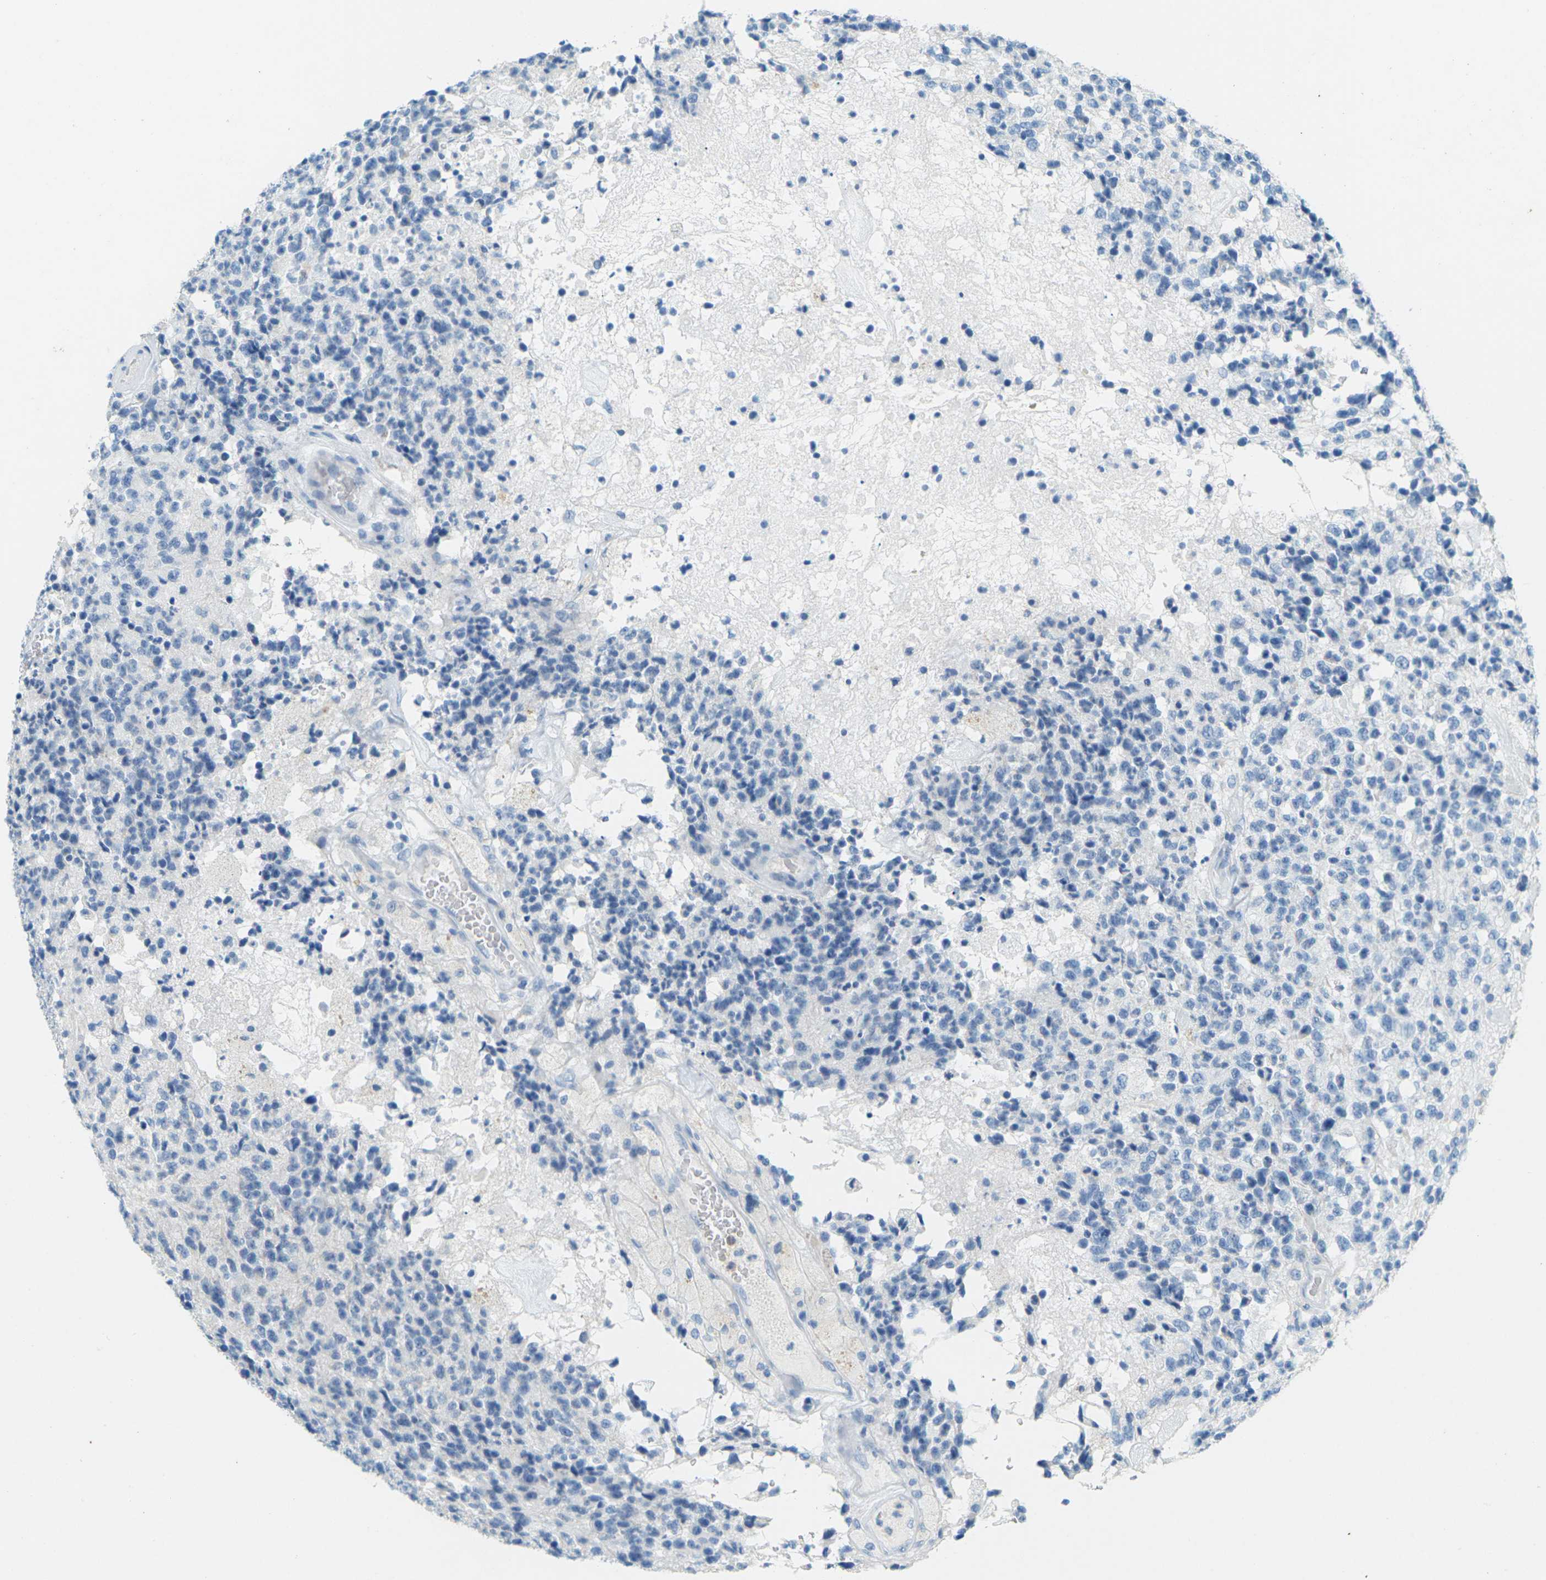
{"staining": {"intensity": "negative", "quantity": "none", "location": "none"}, "tissue": "glioma", "cell_type": "Tumor cells", "image_type": "cancer", "snomed": [{"axis": "morphology", "description": "Glioma, malignant, High grade"}, {"axis": "topography", "description": "pancreas cauda"}], "caption": "This is an immunohistochemistry image of human glioma. There is no expression in tumor cells.", "gene": "CDH16", "patient": {"sex": "male", "age": 60}}